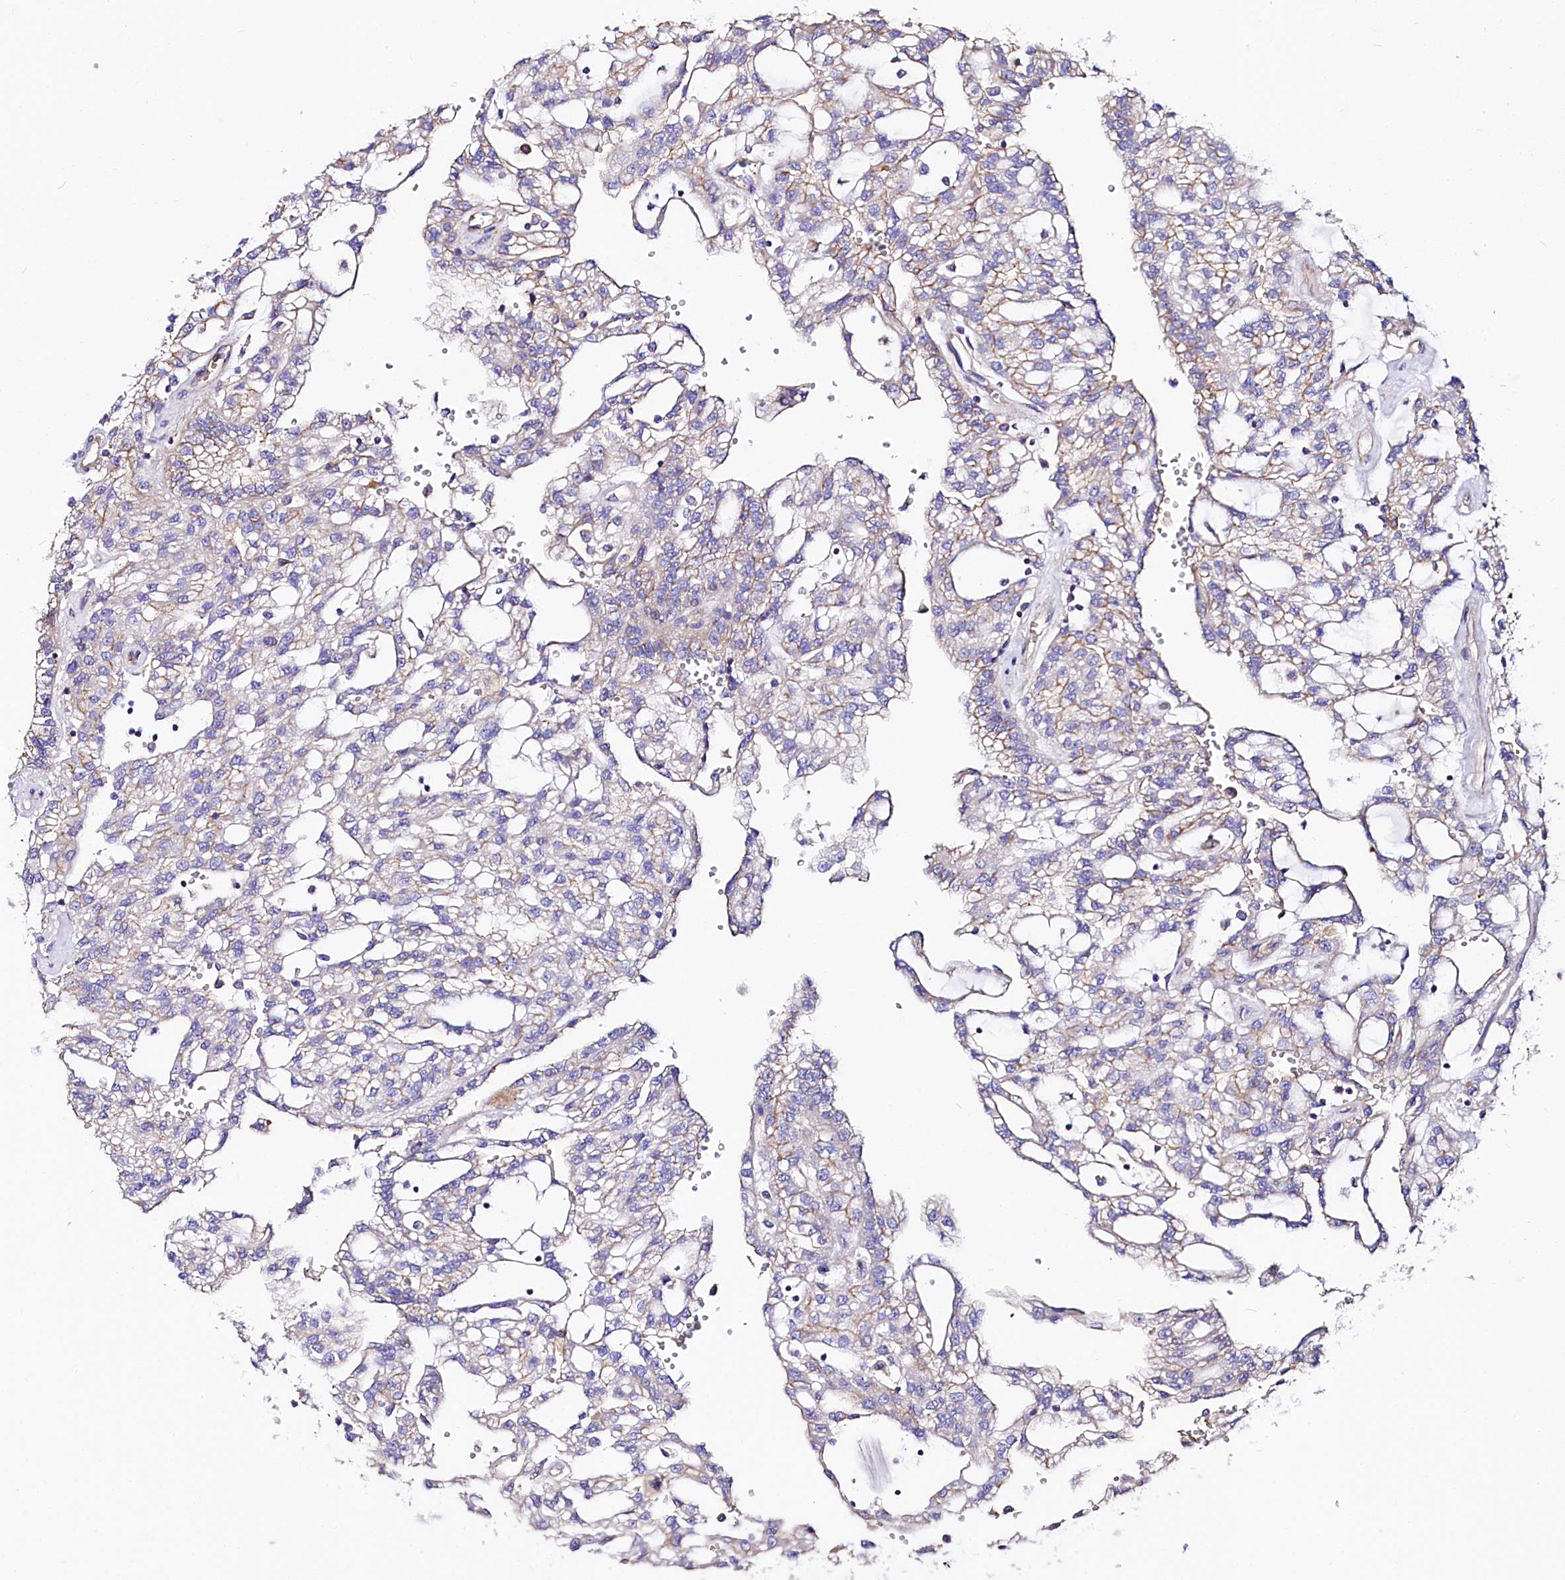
{"staining": {"intensity": "weak", "quantity": "<25%", "location": "cytoplasmic/membranous"}, "tissue": "renal cancer", "cell_type": "Tumor cells", "image_type": "cancer", "snomed": [{"axis": "morphology", "description": "Adenocarcinoma, NOS"}, {"axis": "topography", "description": "Kidney"}], "caption": "This is an immunohistochemistry (IHC) photomicrograph of human renal cancer (adenocarcinoma). There is no positivity in tumor cells.", "gene": "FCHSD2", "patient": {"sex": "male", "age": 63}}